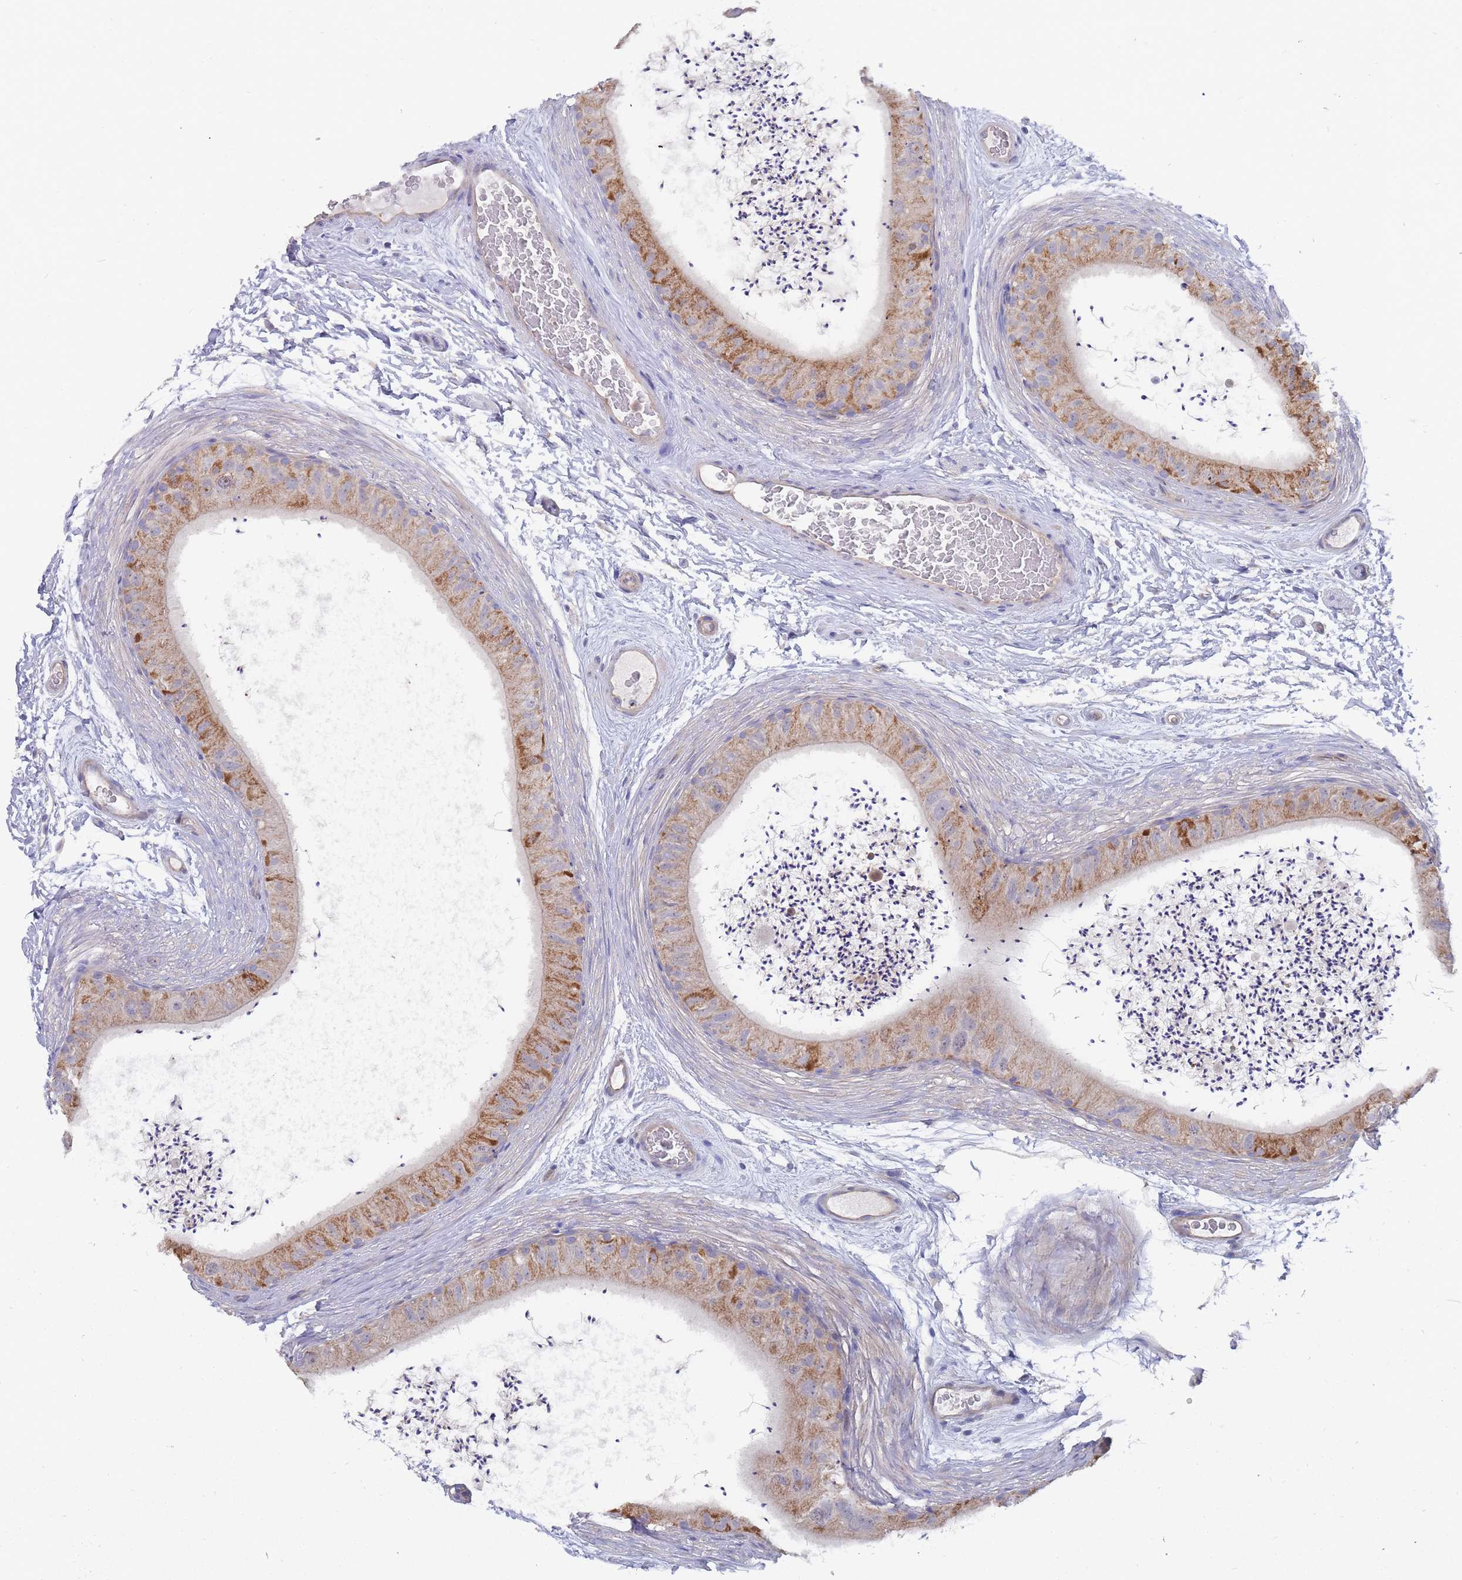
{"staining": {"intensity": "moderate", "quantity": "25%-75%", "location": "cytoplasmic/membranous"}, "tissue": "epididymis", "cell_type": "Glandular cells", "image_type": "normal", "snomed": [{"axis": "morphology", "description": "Normal tissue, NOS"}, {"axis": "topography", "description": "Epididymis"}], "caption": "Approximately 25%-75% of glandular cells in unremarkable epididymis reveal moderate cytoplasmic/membranous protein positivity as visualized by brown immunohistochemical staining.", "gene": "NUB1", "patient": {"sex": "male", "age": 50}}